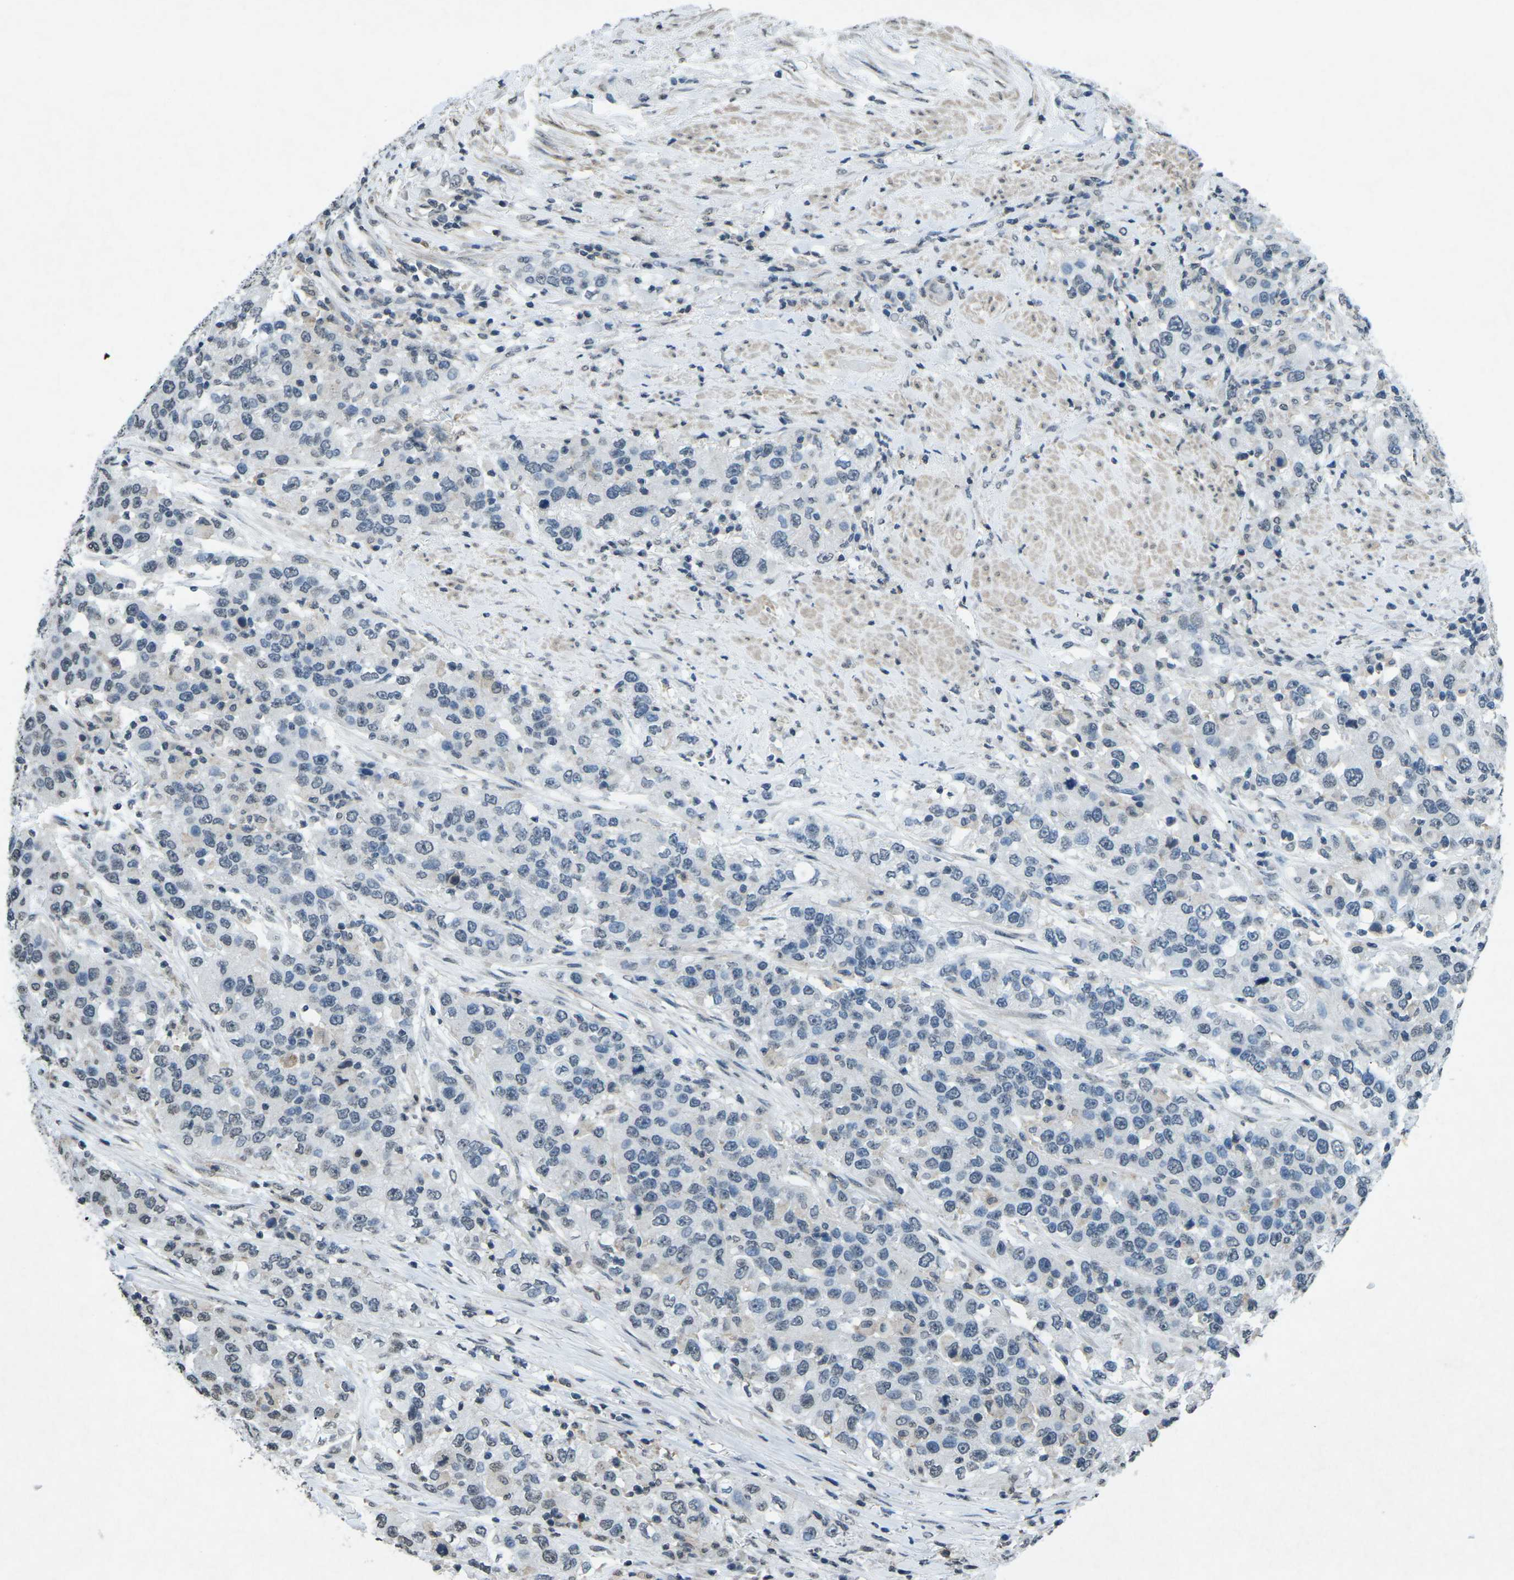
{"staining": {"intensity": "negative", "quantity": "none", "location": "none"}, "tissue": "urothelial cancer", "cell_type": "Tumor cells", "image_type": "cancer", "snomed": [{"axis": "morphology", "description": "Urothelial carcinoma, High grade"}, {"axis": "topography", "description": "Urinary bladder"}], "caption": "Image shows no protein staining in tumor cells of urothelial carcinoma (high-grade) tissue. (DAB immunohistochemistry (IHC) with hematoxylin counter stain).", "gene": "TFR2", "patient": {"sex": "female", "age": 80}}